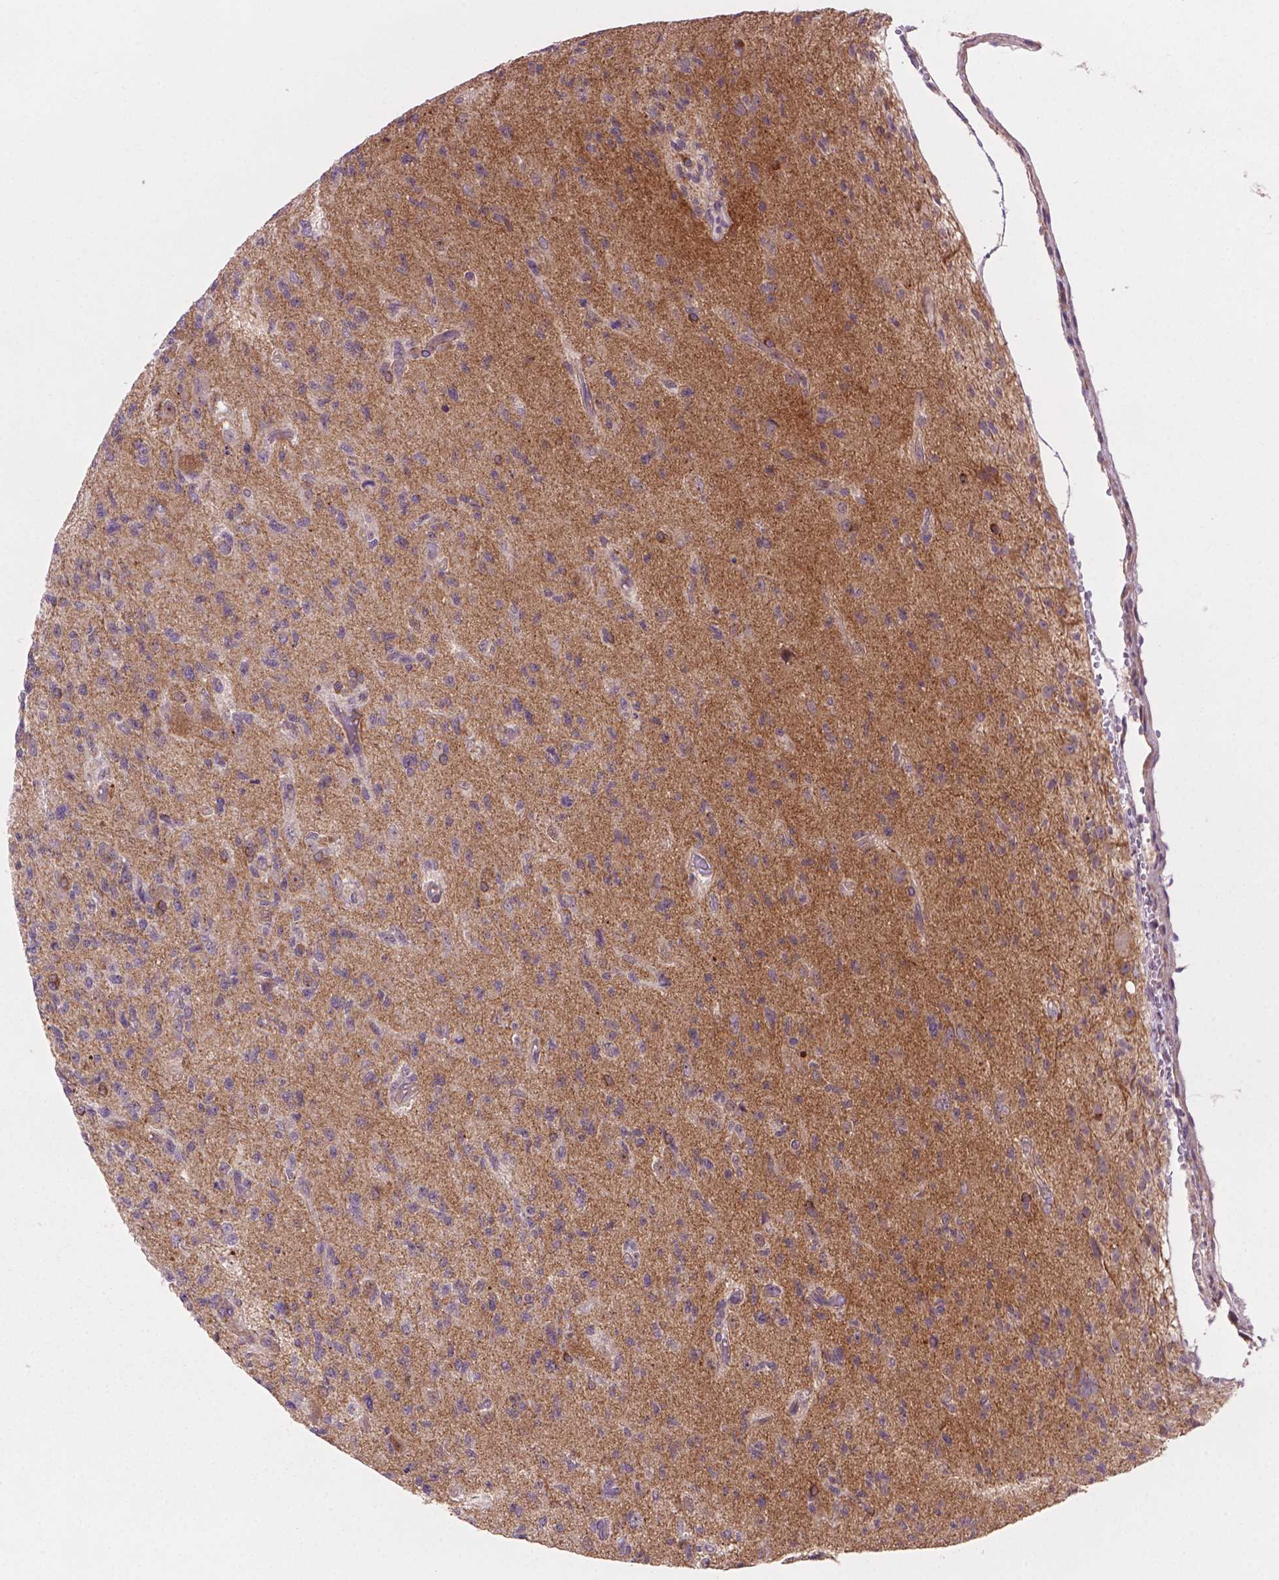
{"staining": {"intensity": "negative", "quantity": "none", "location": "none"}, "tissue": "glioma", "cell_type": "Tumor cells", "image_type": "cancer", "snomed": [{"axis": "morphology", "description": "Glioma, malignant, High grade"}, {"axis": "topography", "description": "Brain"}], "caption": "This is a histopathology image of IHC staining of high-grade glioma (malignant), which shows no staining in tumor cells.", "gene": "AMMECR1", "patient": {"sex": "male", "age": 56}}